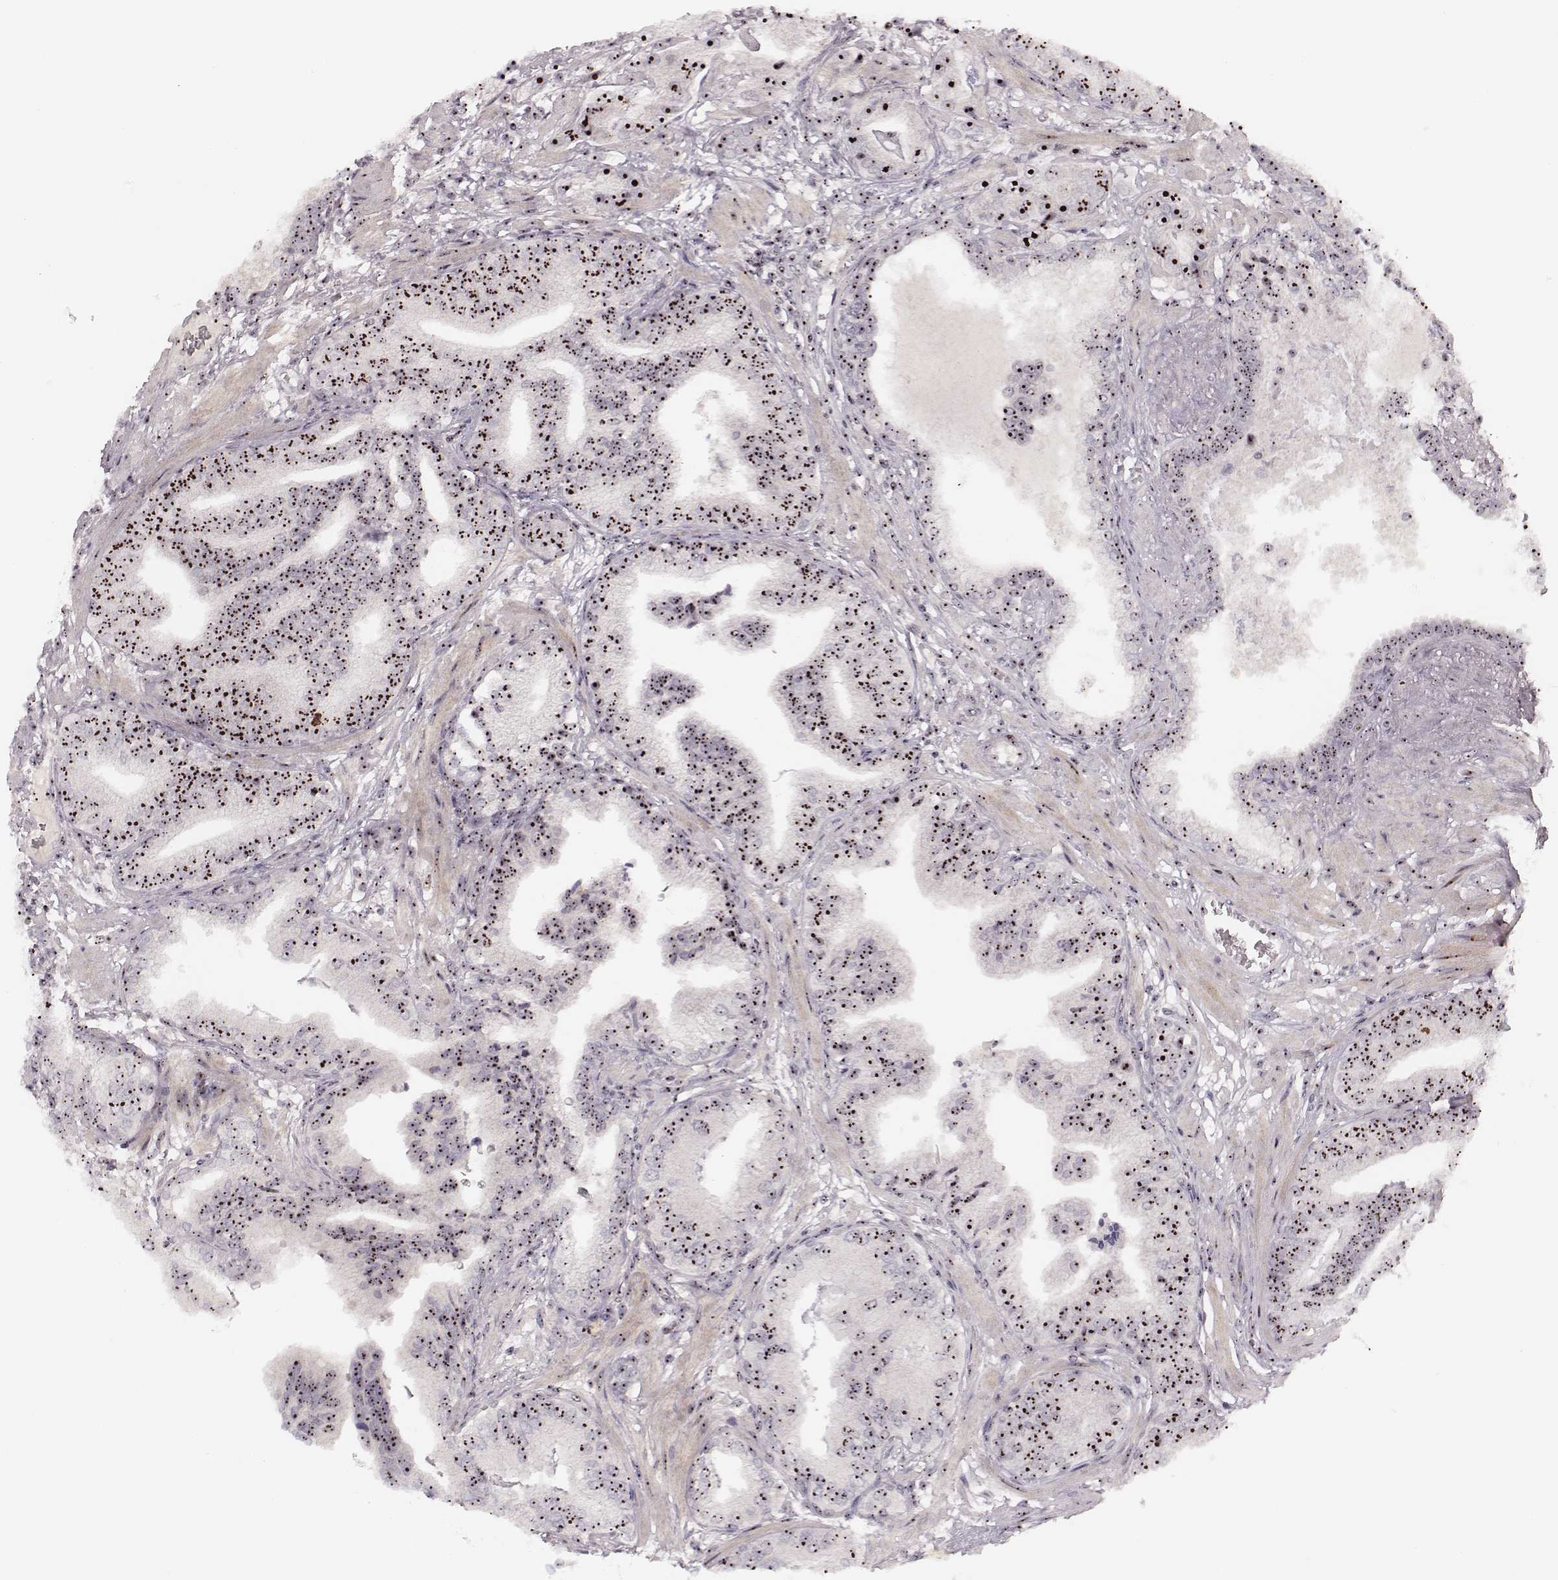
{"staining": {"intensity": "strong", "quantity": ">75%", "location": "nuclear"}, "tissue": "prostate cancer", "cell_type": "Tumor cells", "image_type": "cancer", "snomed": [{"axis": "morphology", "description": "Adenocarcinoma, NOS"}, {"axis": "topography", "description": "Prostate"}], "caption": "Protein staining displays strong nuclear expression in about >75% of tumor cells in prostate cancer (adenocarcinoma).", "gene": "NOP56", "patient": {"sex": "male", "age": 64}}